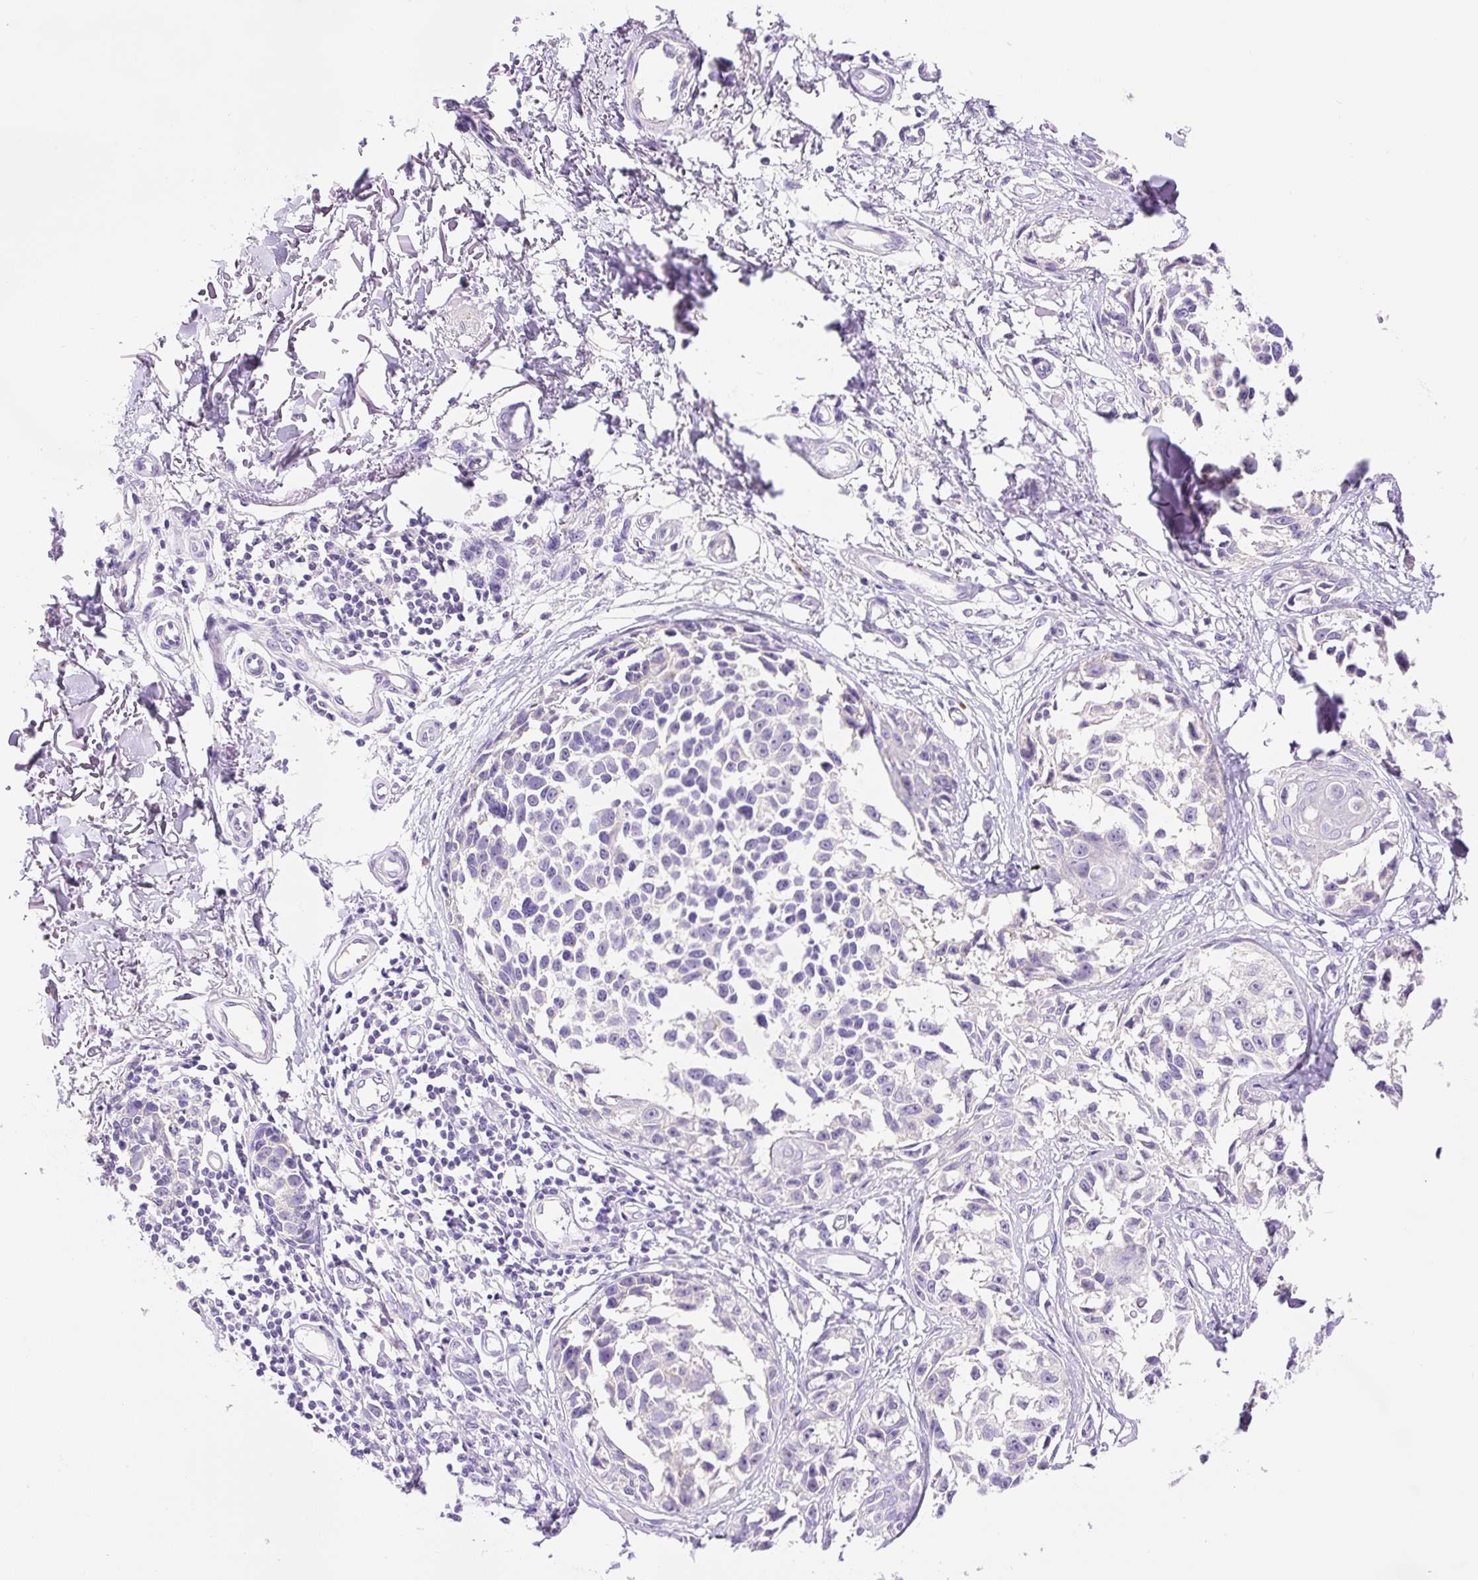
{"staining": {"intensity": "negative", "quantity": "none", "location": "none"}, "tissue": "melanoma", "cell_type": "Tumor cells", "image_type": "cancer", "snomed": [{"axis": "morphology", "description": "Malignant melanoma, NOS"}, {"axis": "topography", "description": "Skin"}], "caption": "Malignant melanoma was stained to show a protein in brown. There is no significant staining in tumor cells. (IHC, brightfield microscopy, high magnification).", "gene": "LHFPL5", "patient": {"sex": "male", "age": 73}}